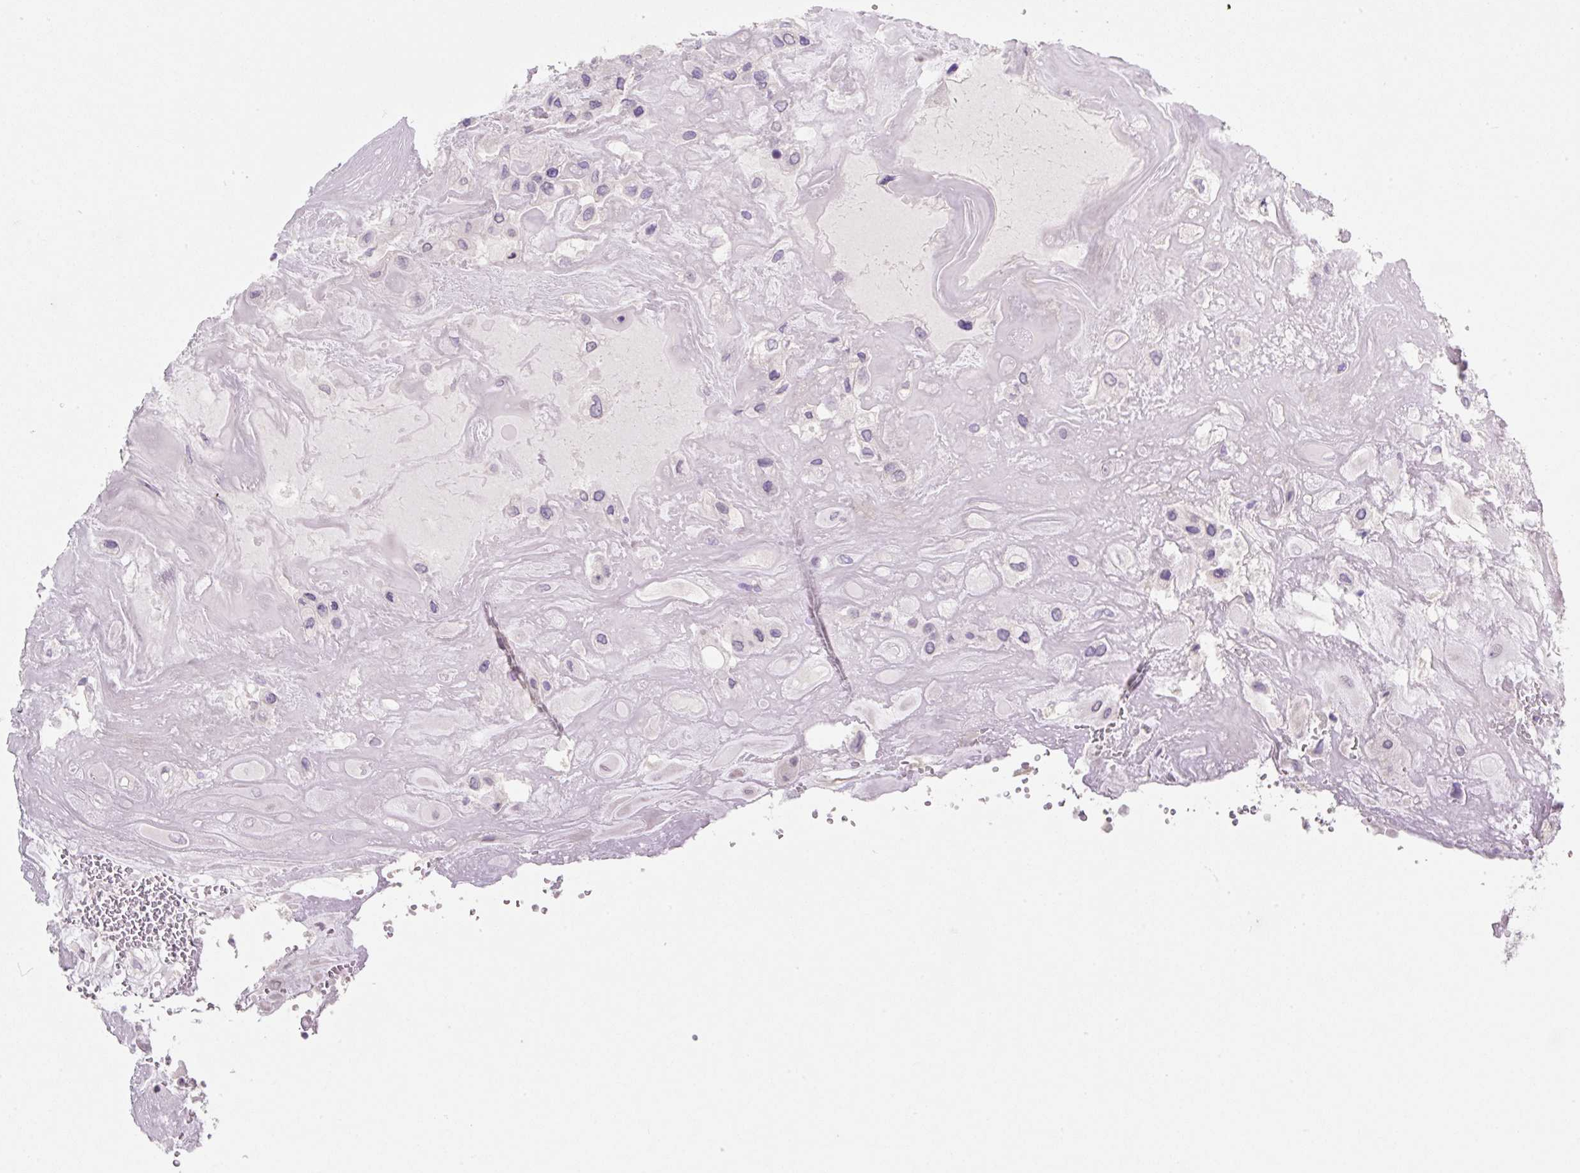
{"staining": {"intensity": "negative", "quantity": "none", "location": "none"}, "tissue": "placenta", "cell_type": "Decidual cells", "image_type": "normal", "snomed": [{"axis": "morphology", "description": "Normal tissue, NOS"}, {"axis": "topography", "description": "Placenta"}], "caption": "This is an IHC histopathology image of unremarkable human placenta. There is no staining in decidual cells.", "gene": "SYP", "patient": {"sex": "female", "age": 32}}